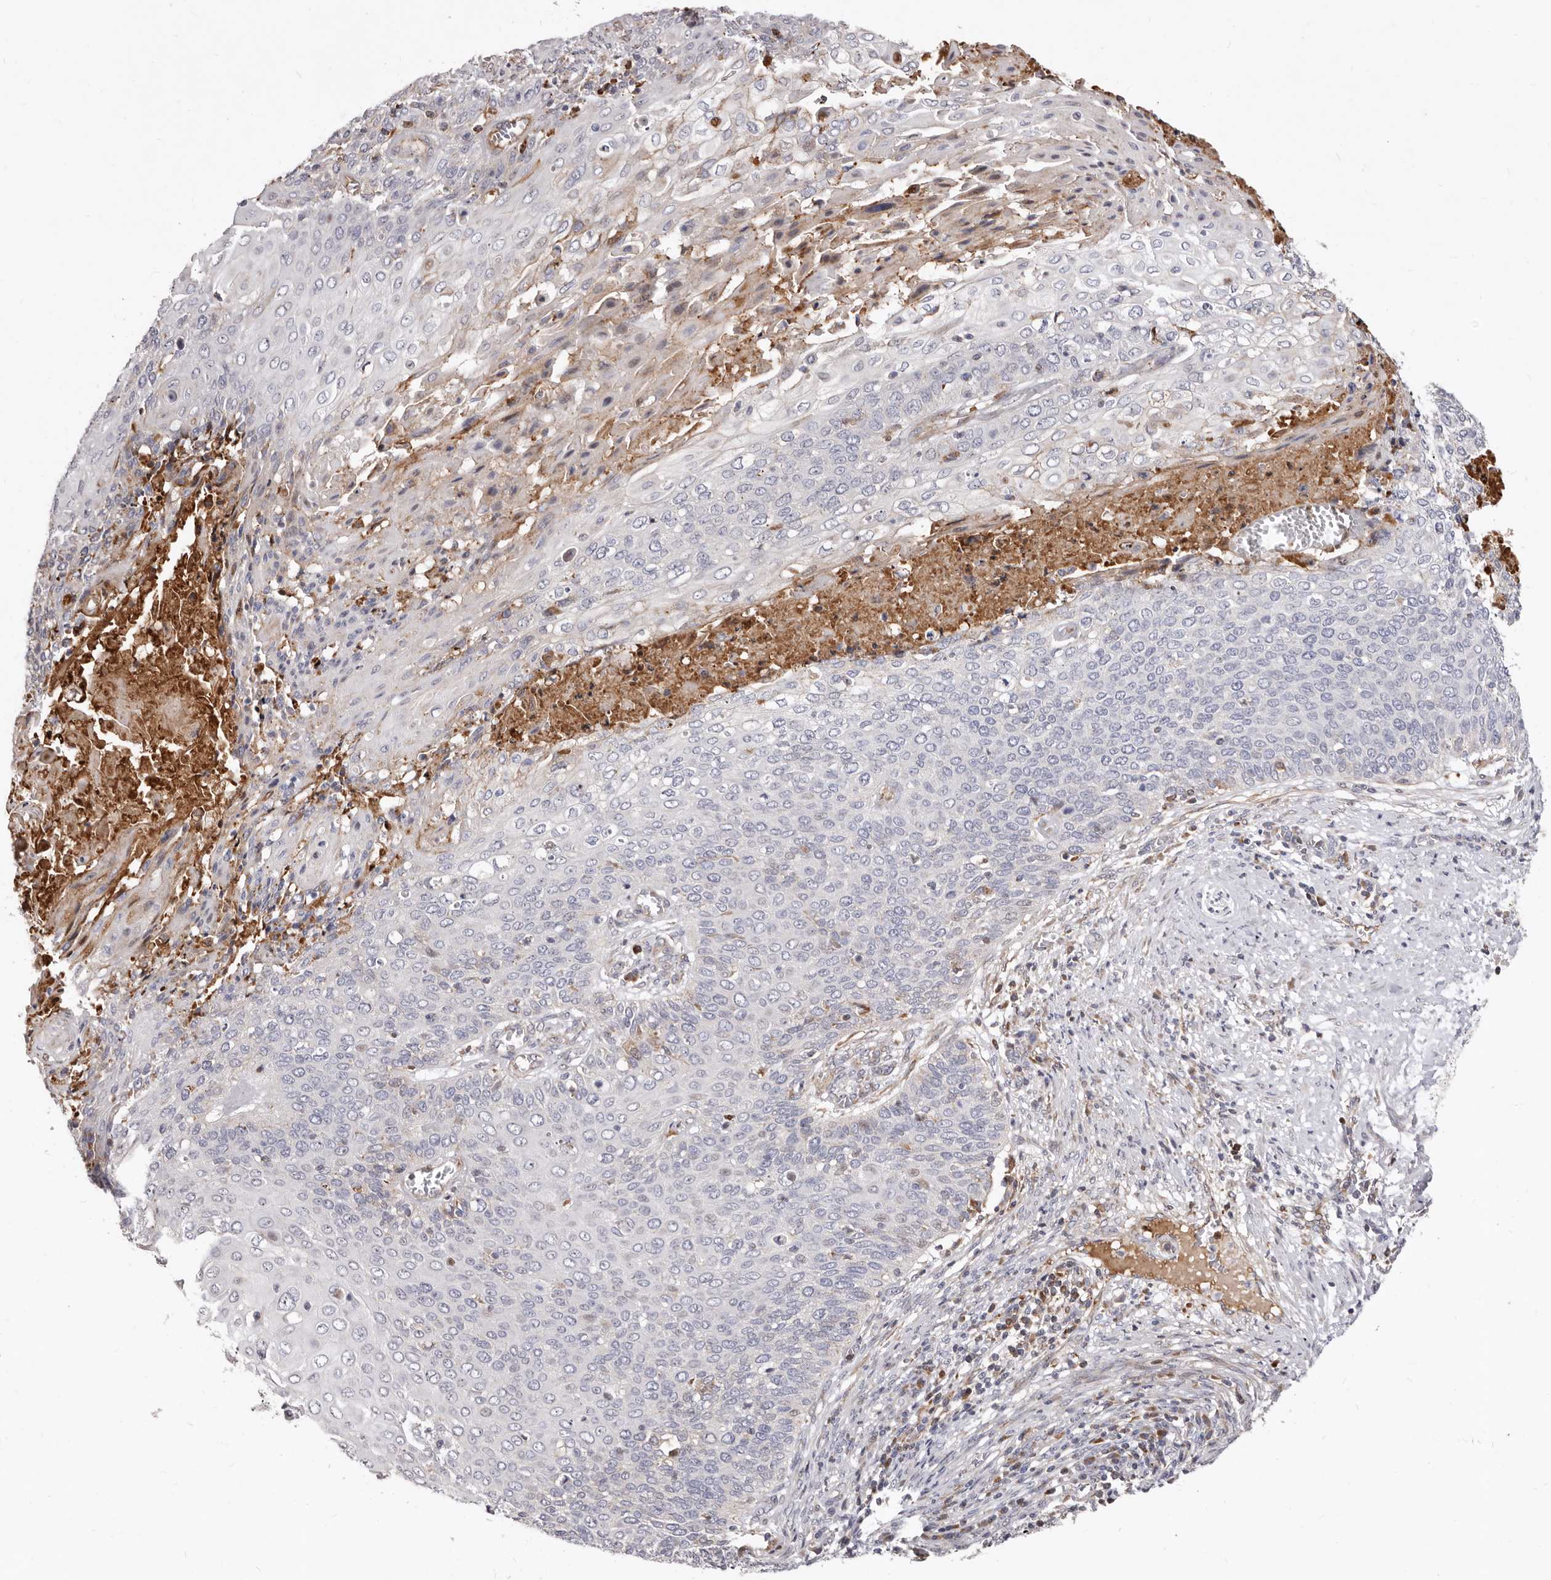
{"staining": {"intensity": "negative", "quantity": "none", "location": "none"}, "tissue": "cervical cancer", "cell_type": "Tumor cells", "image_type": "cancer", "snomed": [{"axis": "morphology", "description": "Squamous cell carcinoma, NOS"}, {"axis": "topography", "description": "Cervix"}], "caption": "Tumor cells show no significant protein staining in cervical cancer (squamous cell carcinoma). (Stains: DAB (3,3'-diaminobenzidine) IHC with hematoxylin counter stain, Microscopy: brightfield microscopy at high magnification).", "gene": "NUBPL", "patient": {"sex": "female", "age": 39}}